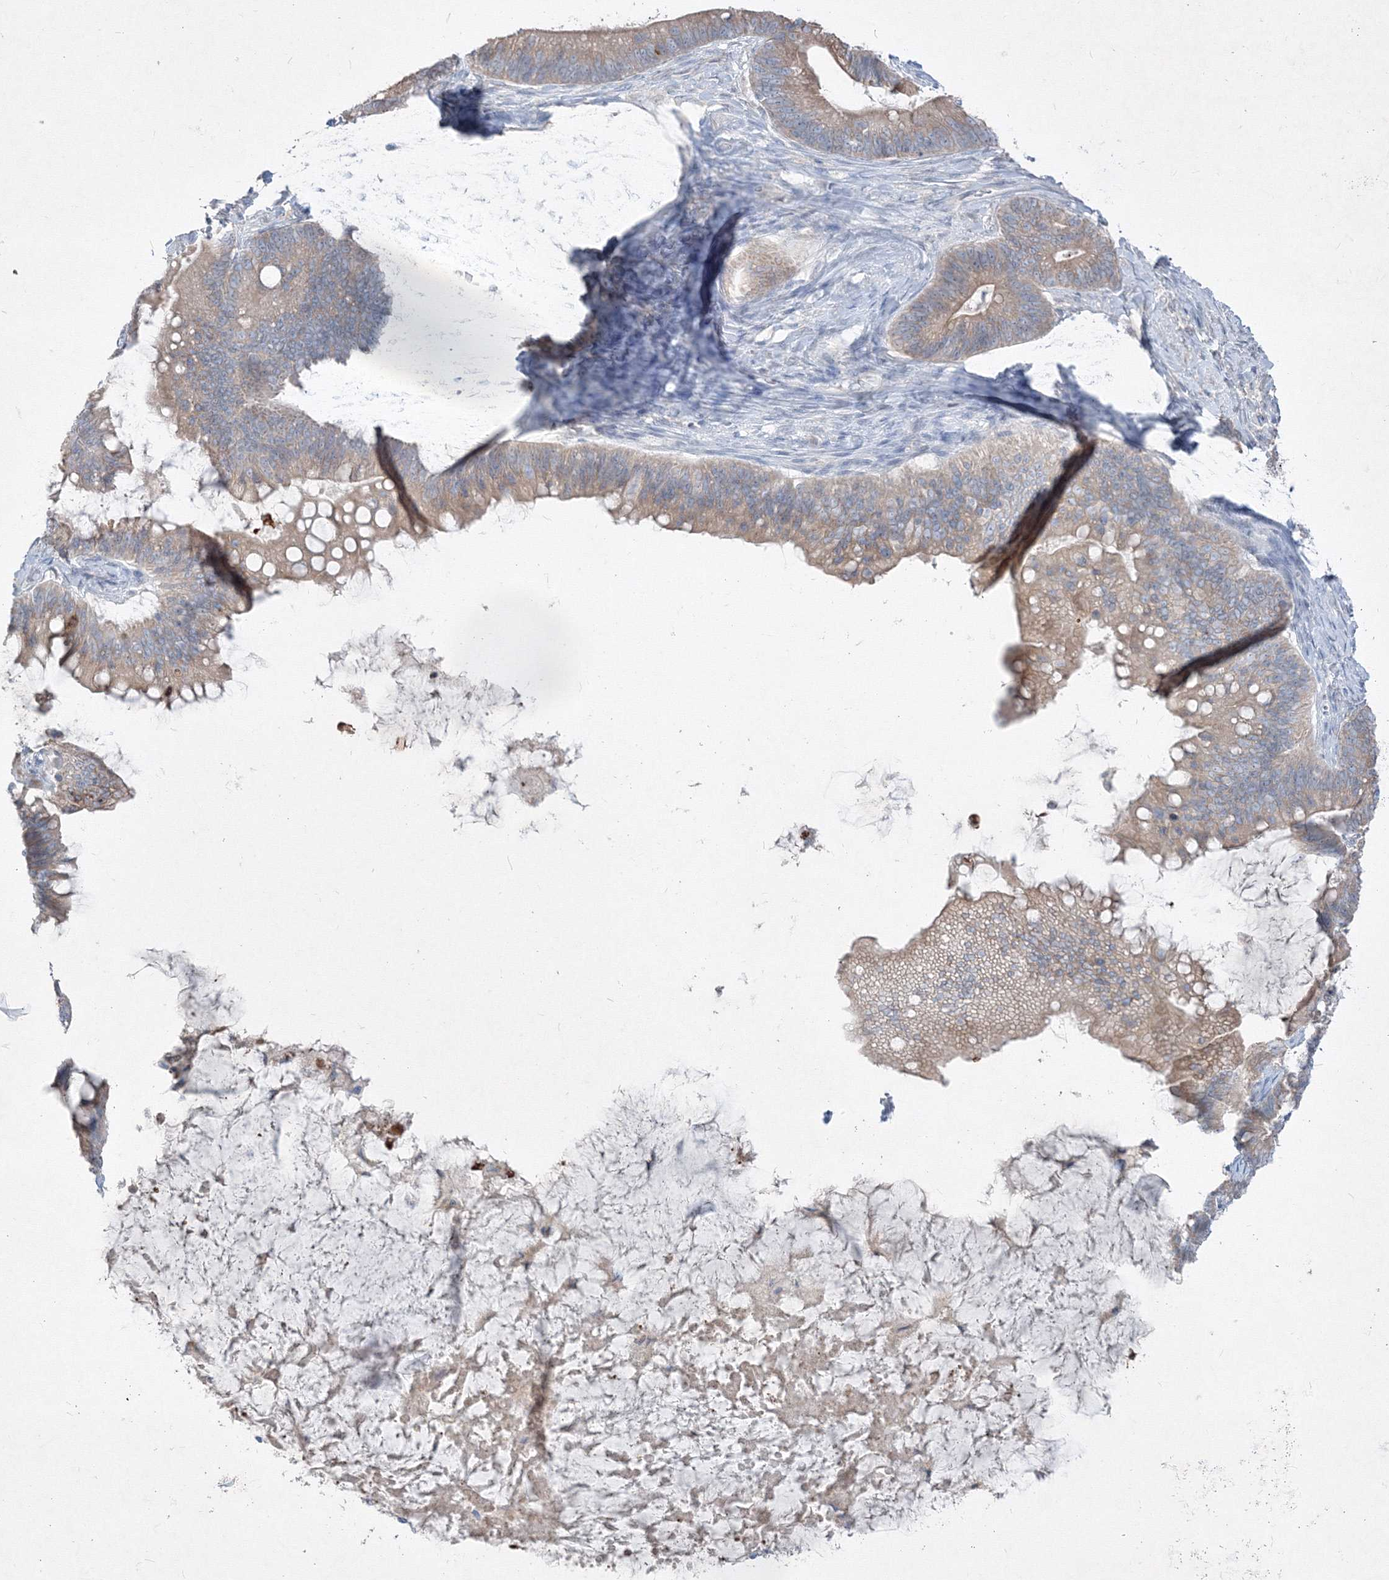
{"staining": {"intensity": "weak", "quantity": ">75%", "location": "cytoplasmic/membranous"}, "tissue": "ovarian cancer", "cell_type": "Tumor cells", "image_type": "cancer", "snomed": [{"axis": "morphology", "description": "Cystadenocarcinoma, mucinous, NOS"}, {"axis": "topography", "description": "Ovary"}], "caption": "About >75% of tumor cells in mucinous cystadenocarcinoma (ovarian) demonstrate weak cytoplasmic/membranous protein staining as visualized by brown immunohistochemical staining.", "gene": "IFNAR1", "patient": {"sex": "female", "age": 61}}